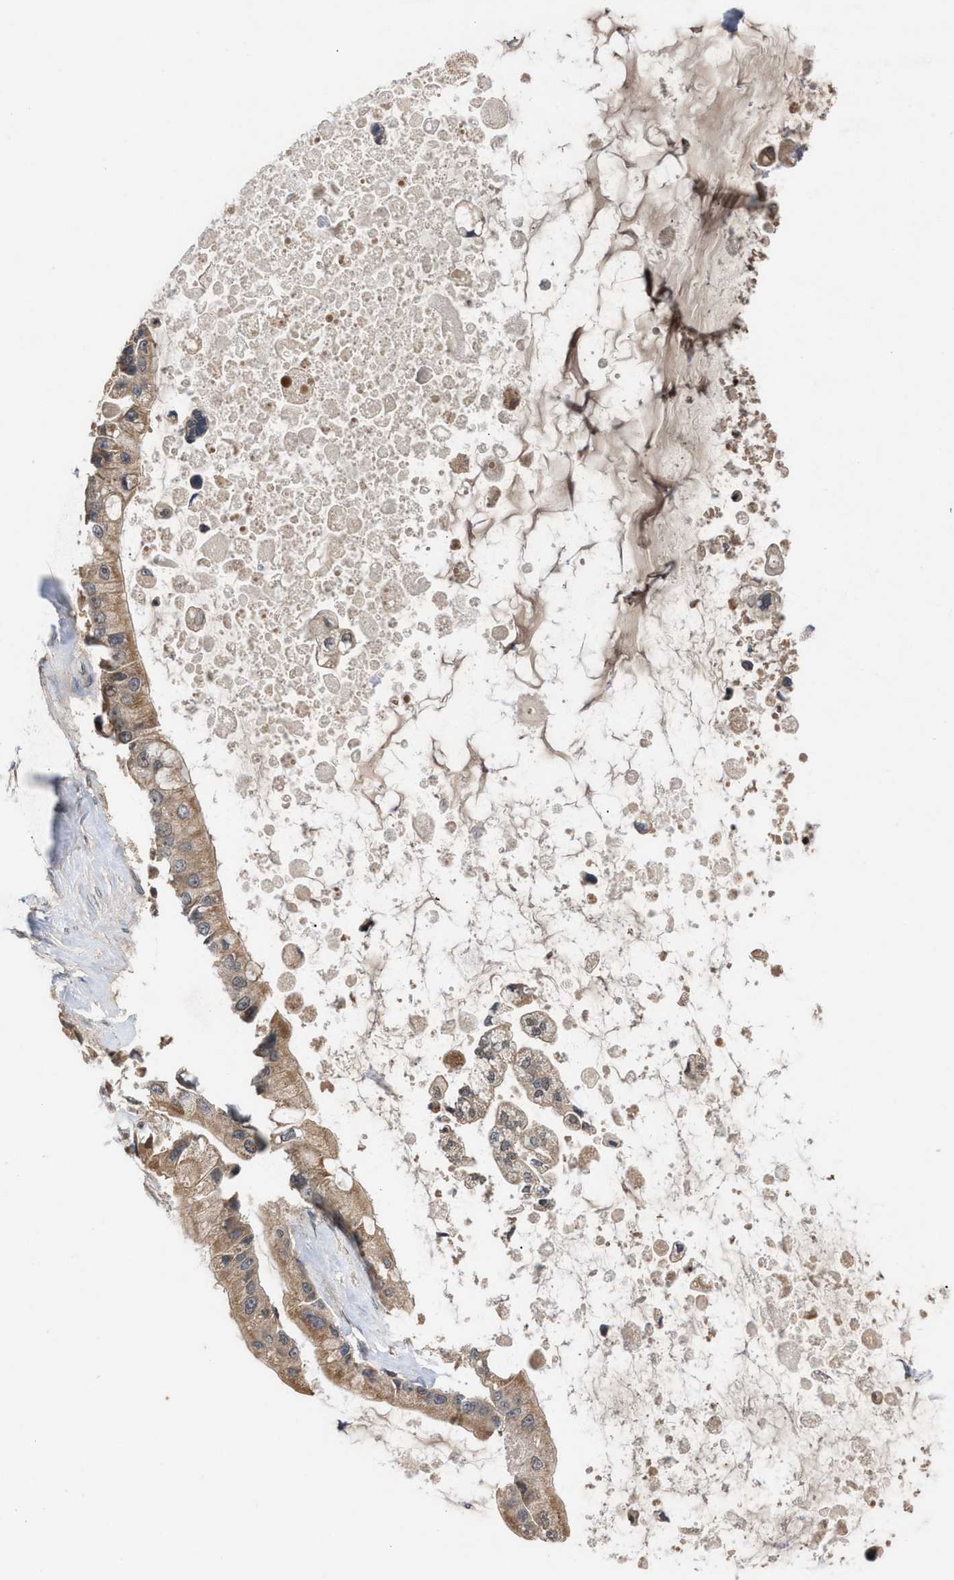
{"staining": {"intensity": "moderate", "quantity": ">75%", "location": "cytoplasmic/membranous"}, "tissue": "liver cancer", "cell_type": "Tumor cells", "image_type": "cancer", "snomed": [{"axis": "morphology", "description": "Cholangiocarcinoma"}, {"axis": "topography", "description": "Liver"}], "caption": "Liver cancer (cholangiocarcinoma) stained with a brown dye shows moderate cytoplasmic/membranous positive expression in about >75% of tumor cells.", "gene": "C9orf78", "patient": {"sex": "male", "age": 50}}